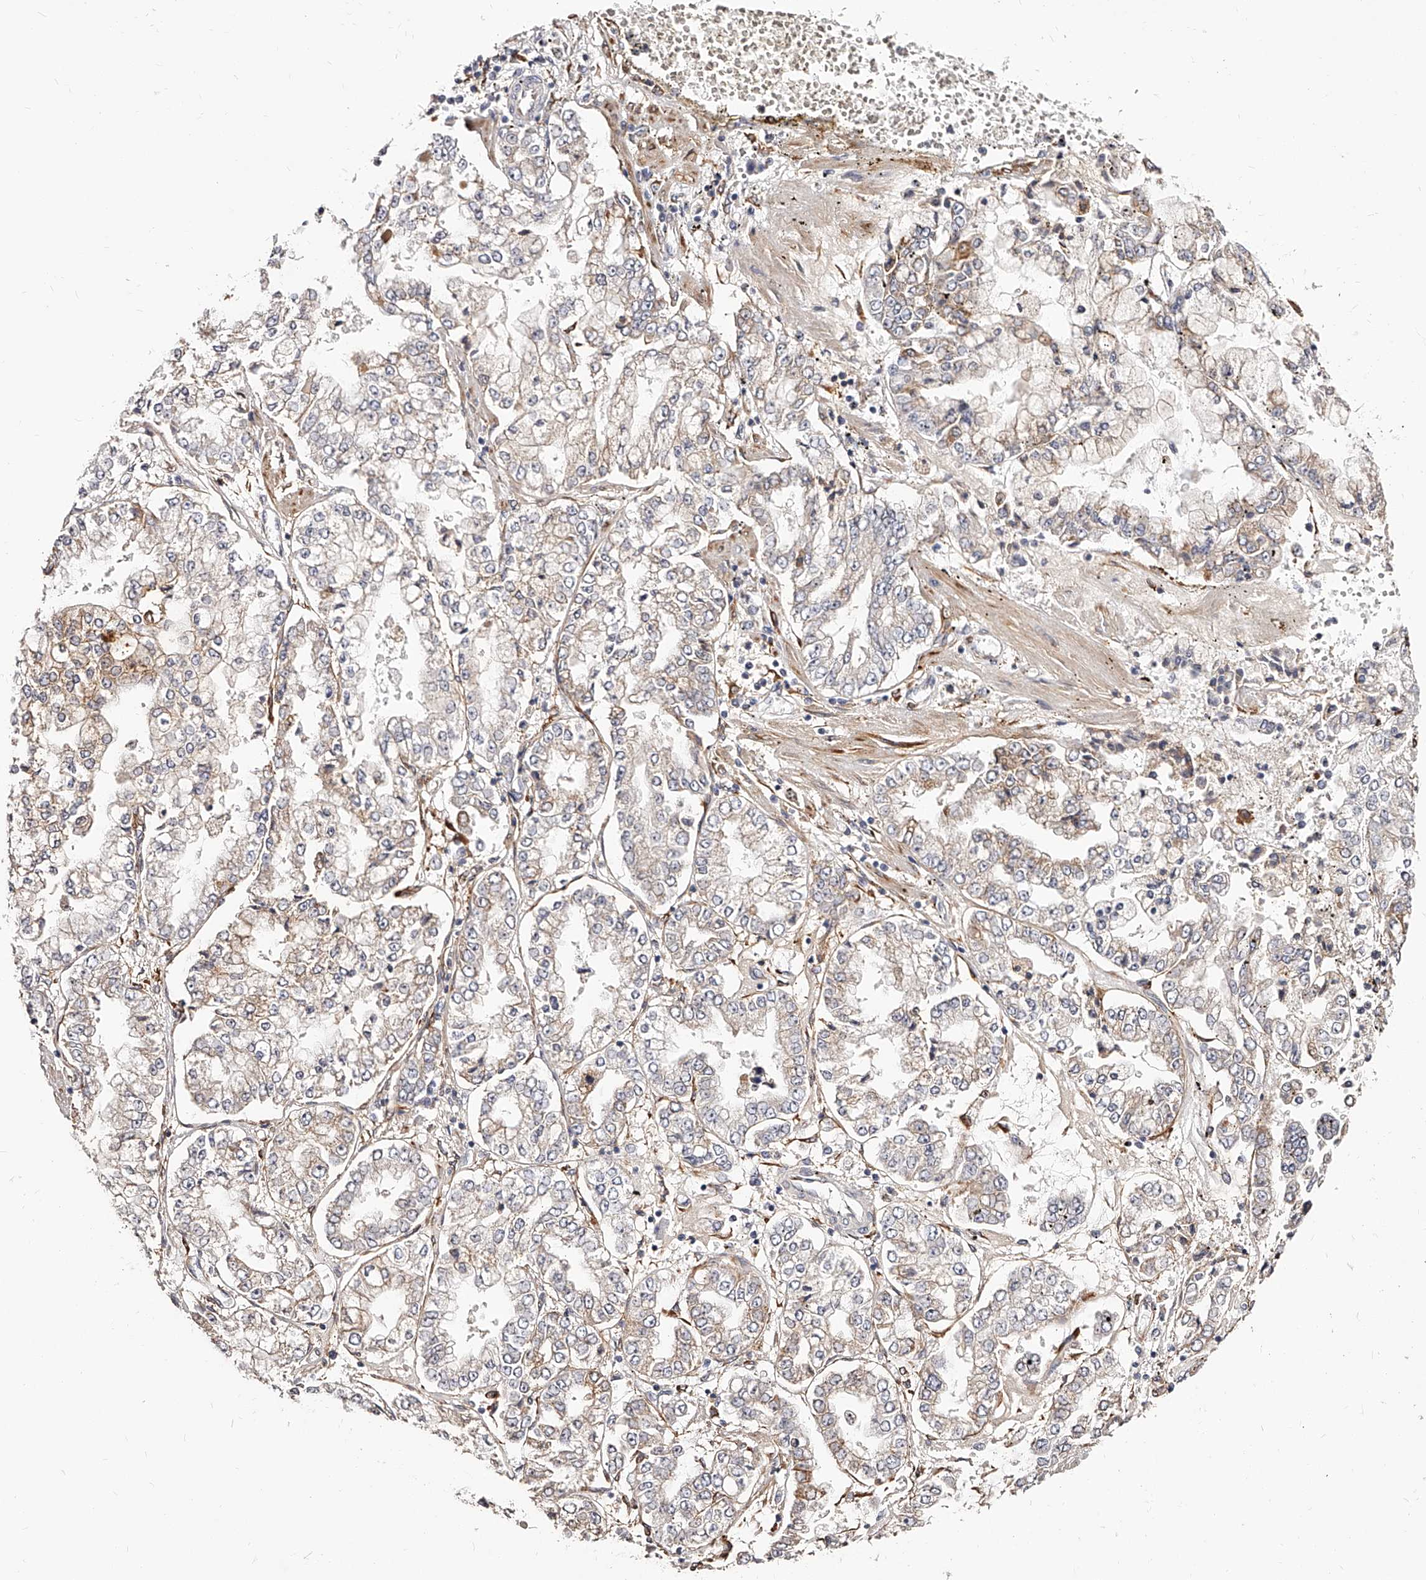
{"staining": {"intensity": "weak", "quantity": "<25%", "location": "cytoplasmic/membranous"}, "tissue": "stomach cancer", "cell_type": "Tumor cells", "image_type": "cancer", "snomed": [{"axis": "morphology", "description": "Adenocarcinoma, NOS"}, {"axis": "topography", "description": "Stomach"}], "caption": "Adenocarcinoma (stomach) was stained to show a protein in brown. There is no significant expression in tumor cells. The staining was performed using DAB (3,3'-diaminobenzidine) to visualize the protein expression in brown, while the nuclei were stained in blue with hematoxylin (Magnification: 20x).", "gene": "CD82", "patient": {"sex": "male", "age": 76}}